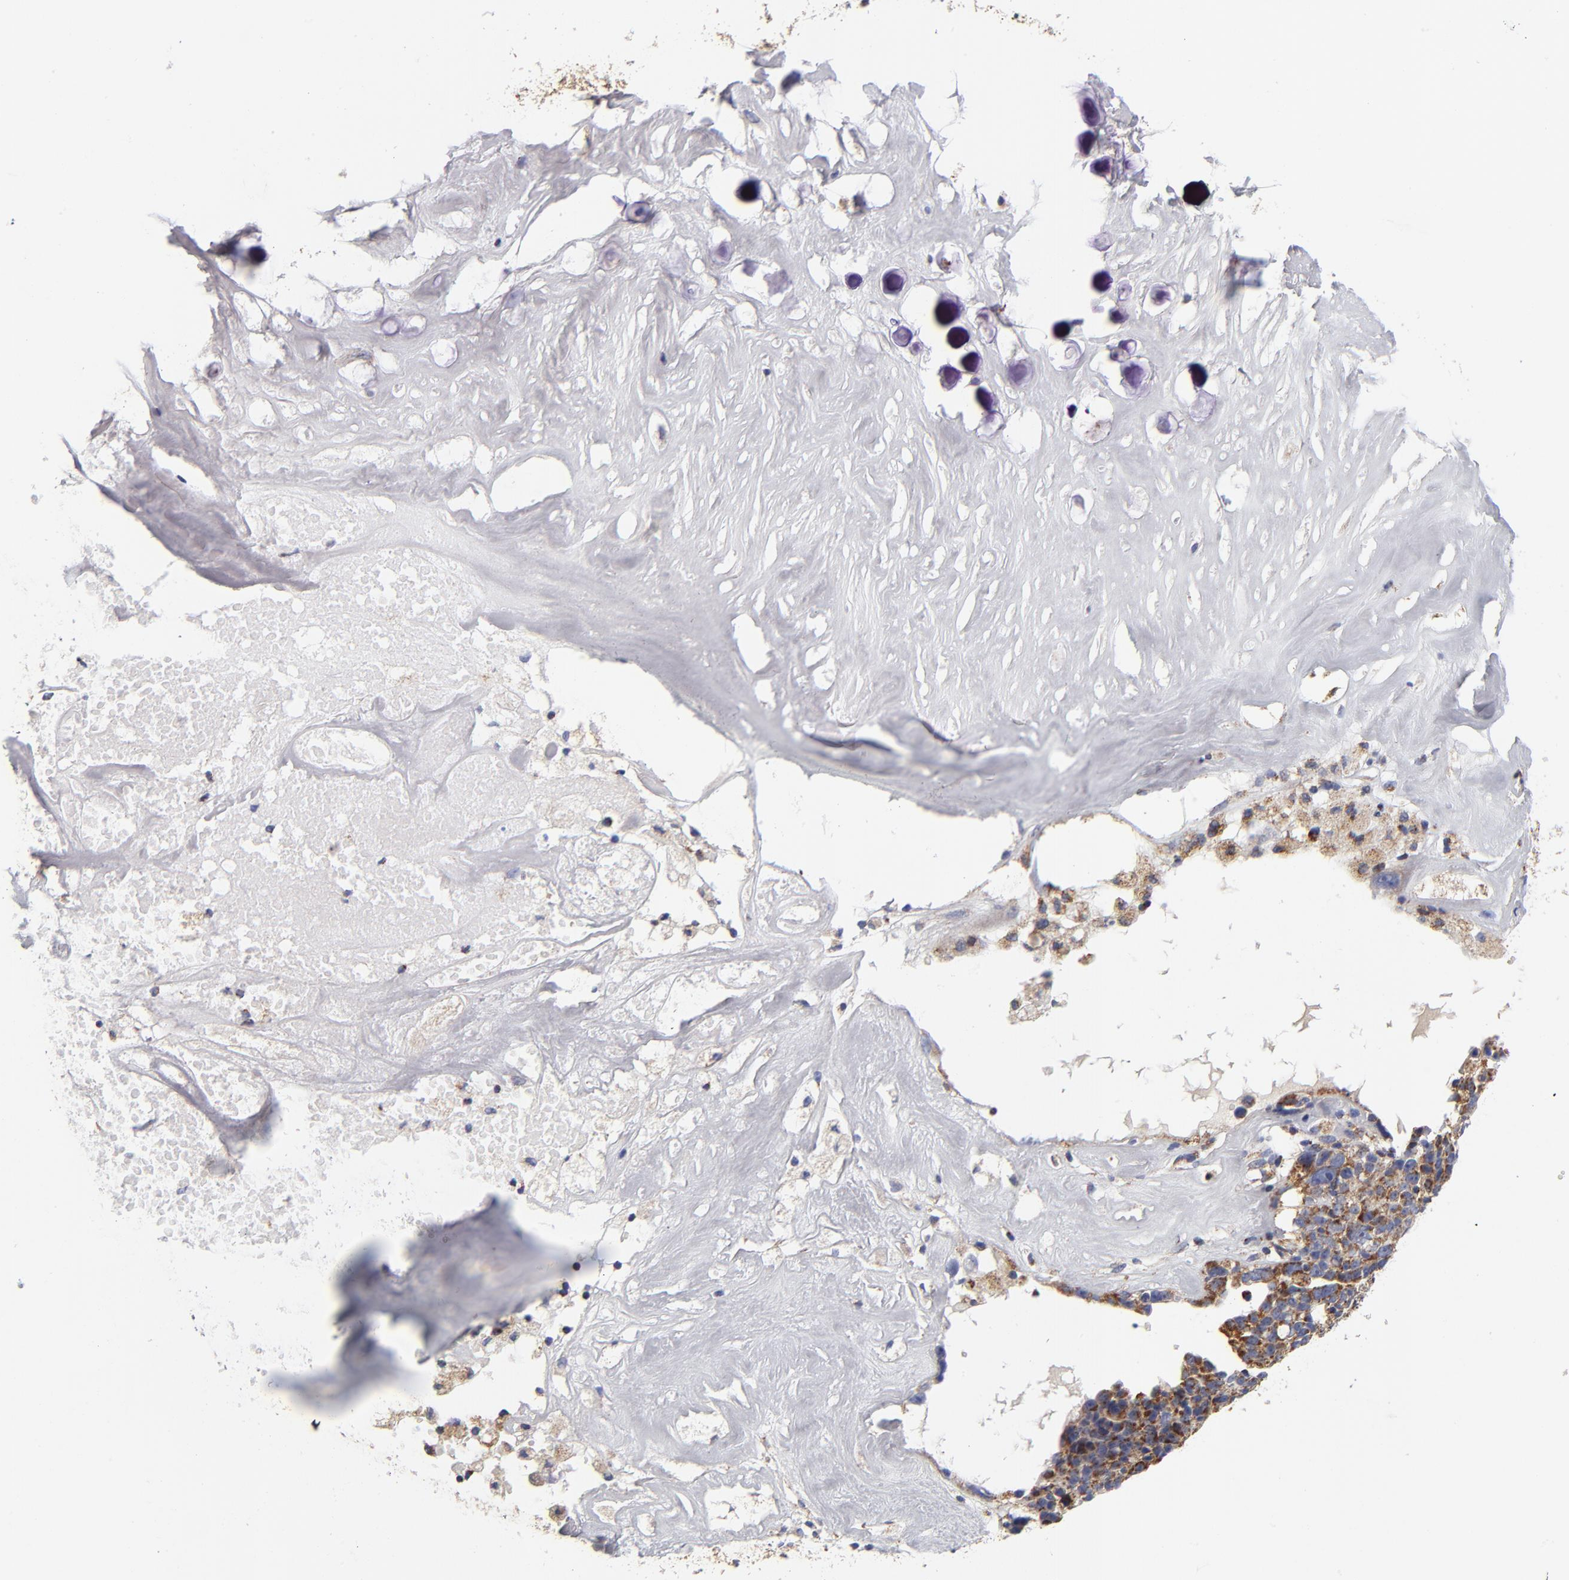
{"staining": {"intensity": "moderate", "quantity": ">75%", "location": "cytoplasmic/membranous"}, "tissue": "ovarian cancer", "cell_type": "Tumor cells", "image_type": "cancer", "snomed": [{"axis": "morphology", "description": "Cystadenocarcinoma, serous, NOS"}, {"axis": "topography", "description": "Ovary"}], "caption": "Tumor cells display medium levels of moderate cytoplasmic/membranous expression in approximately >75% of cells in human serous cystadenocarcinoma (ovarian).", "gene": "ECHS1", "patient": {"sex": "female", "age": 66}}